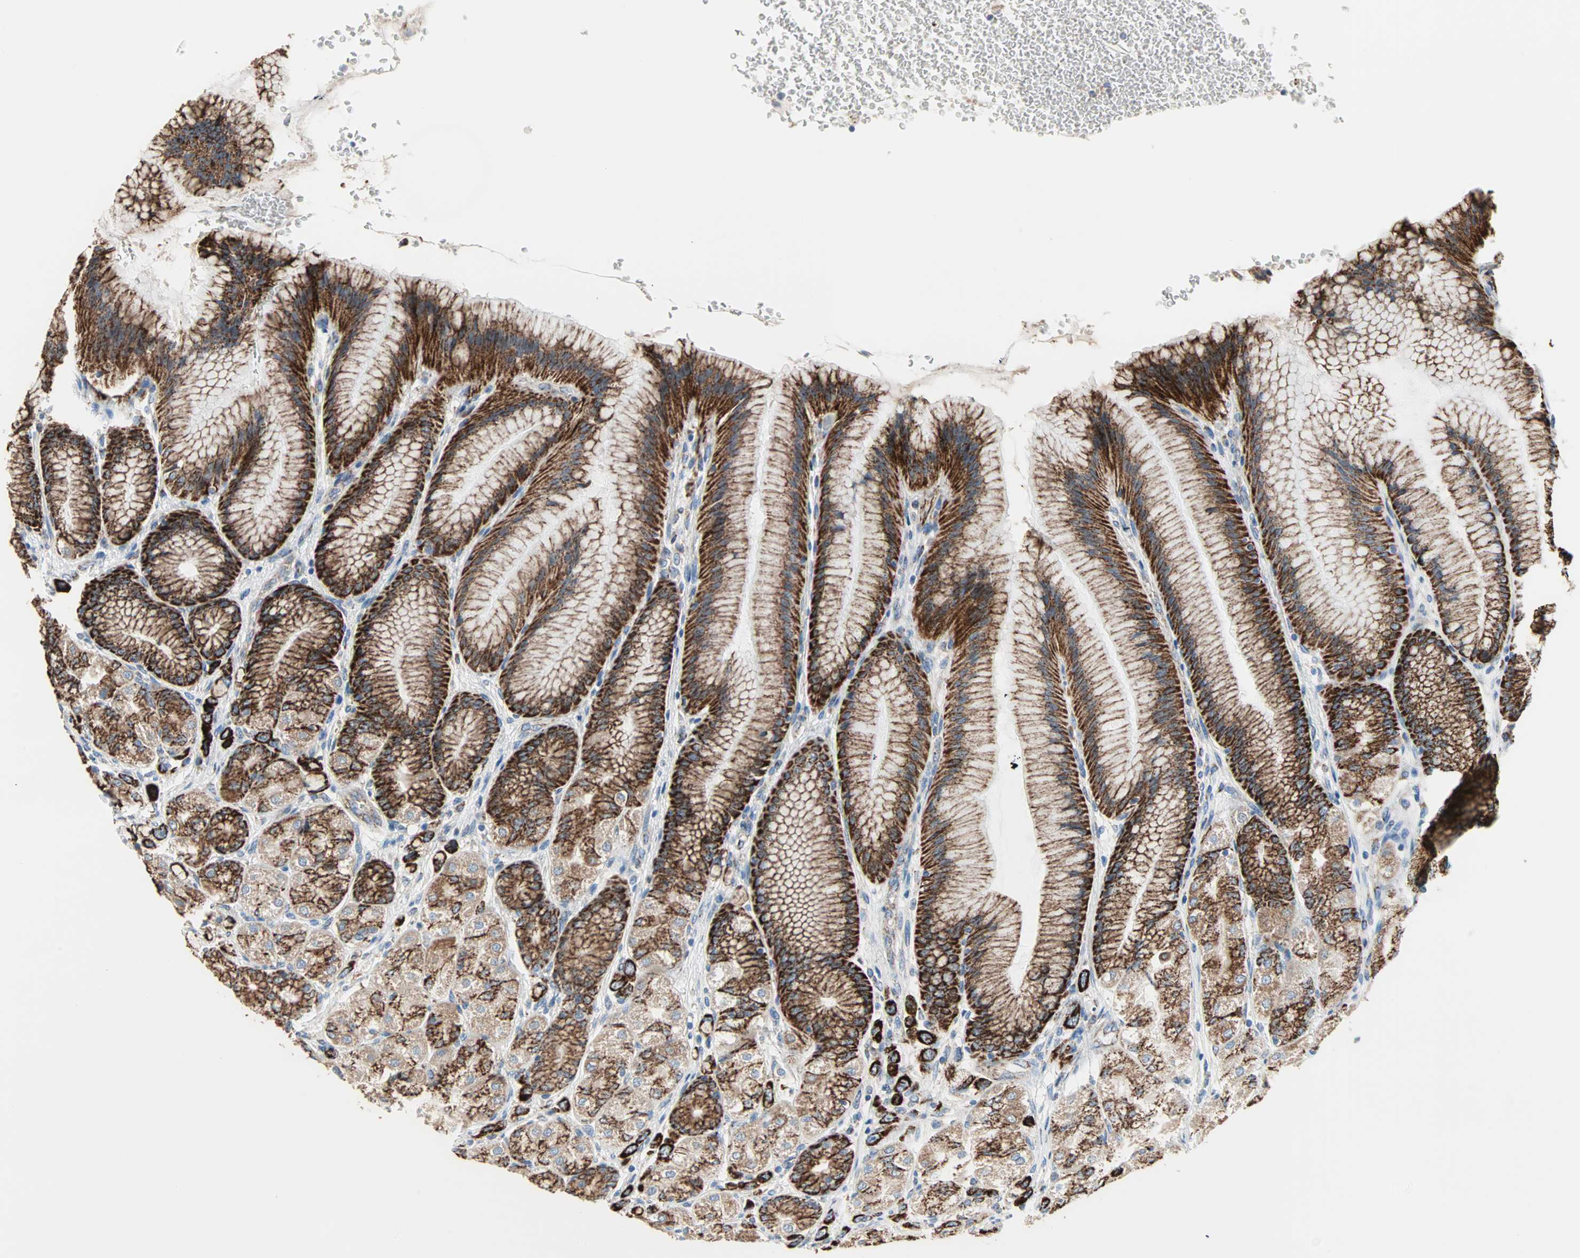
{"staining": {"intensity": "strong", "quantity": ">75%", "location": "cytoplasmic/membranous"}, "tissue": "stomach", "cell_type": "Glandular cells", "image_type": "normal", "snomed": [{"axis": "morphology", "description": "Normal tissue, NOS"}, {"axis": "morphology", "description": "Adenocarcinoma, NOS"}, {"axis": "topography", "description": "Stomach"}, {"axis": "topography", "description": "Stomach, lower"}], "caption": "Protein positivity by IHC exhibits strong cytoplasmic/membranous positivity in approximately >75% of glandular cells in unremarkable stomach. (IHC, brightfield microscopy, high magnification).", "gene": "TST", "patient": {"sex": "female", "age": 65}}